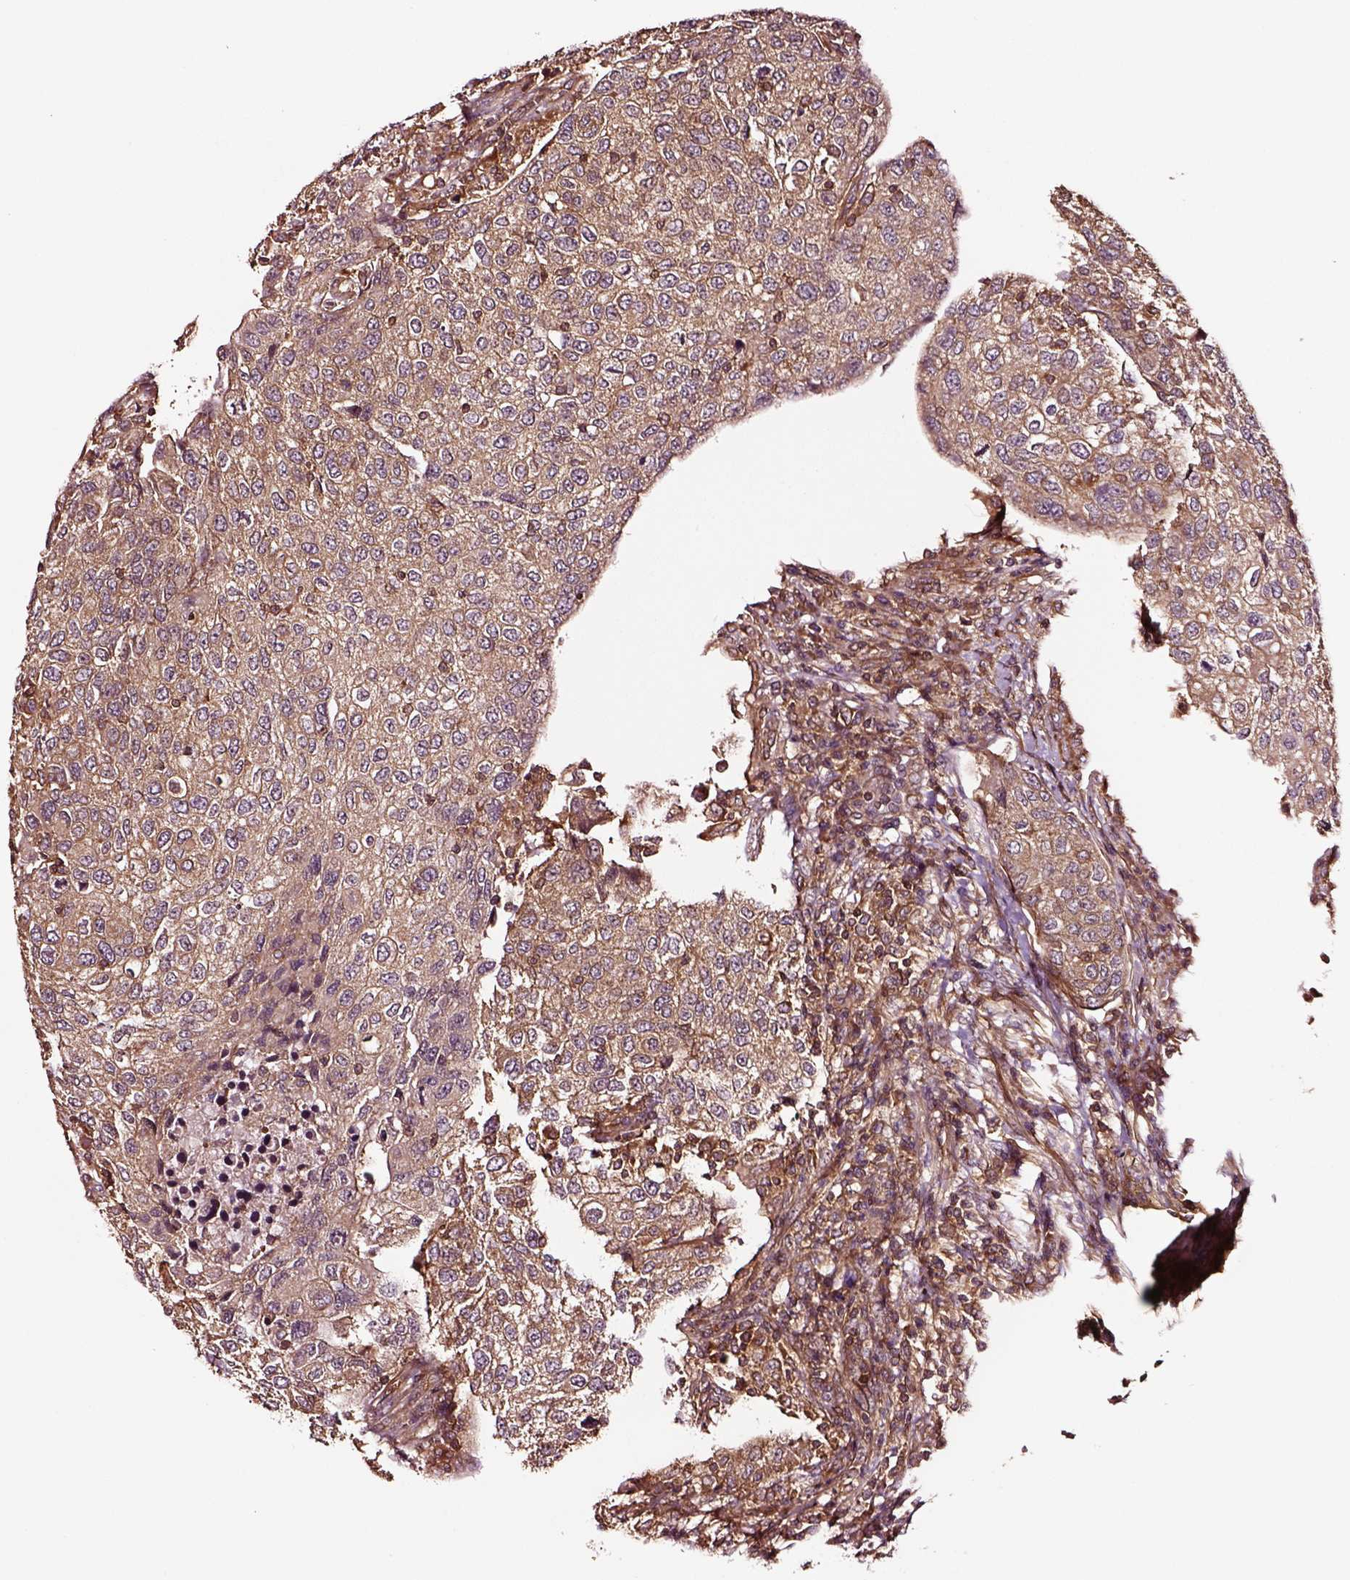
{"staining": {"intensity": "moderate", "quantity": ">75%", "location": "cytoplasmic/membranous"}, "tissue": "urothelial cancer", "cell_type": "Tumor cells", "image_type": "cancer", "snomed": [{"axis": "morphology", "description": "Urothelial carcinoma, High grade"}, {"axis": "topography", "description": "Urinary bladder"}], "caption": "Immunohistochemical staining of human urothelial cancer shows medium levels of moderate cytoplasmic/membranous positivity in about >75% of tumor cells.", "gene": "RASSF5", "patient": {"sex": "female", "age": 78}}